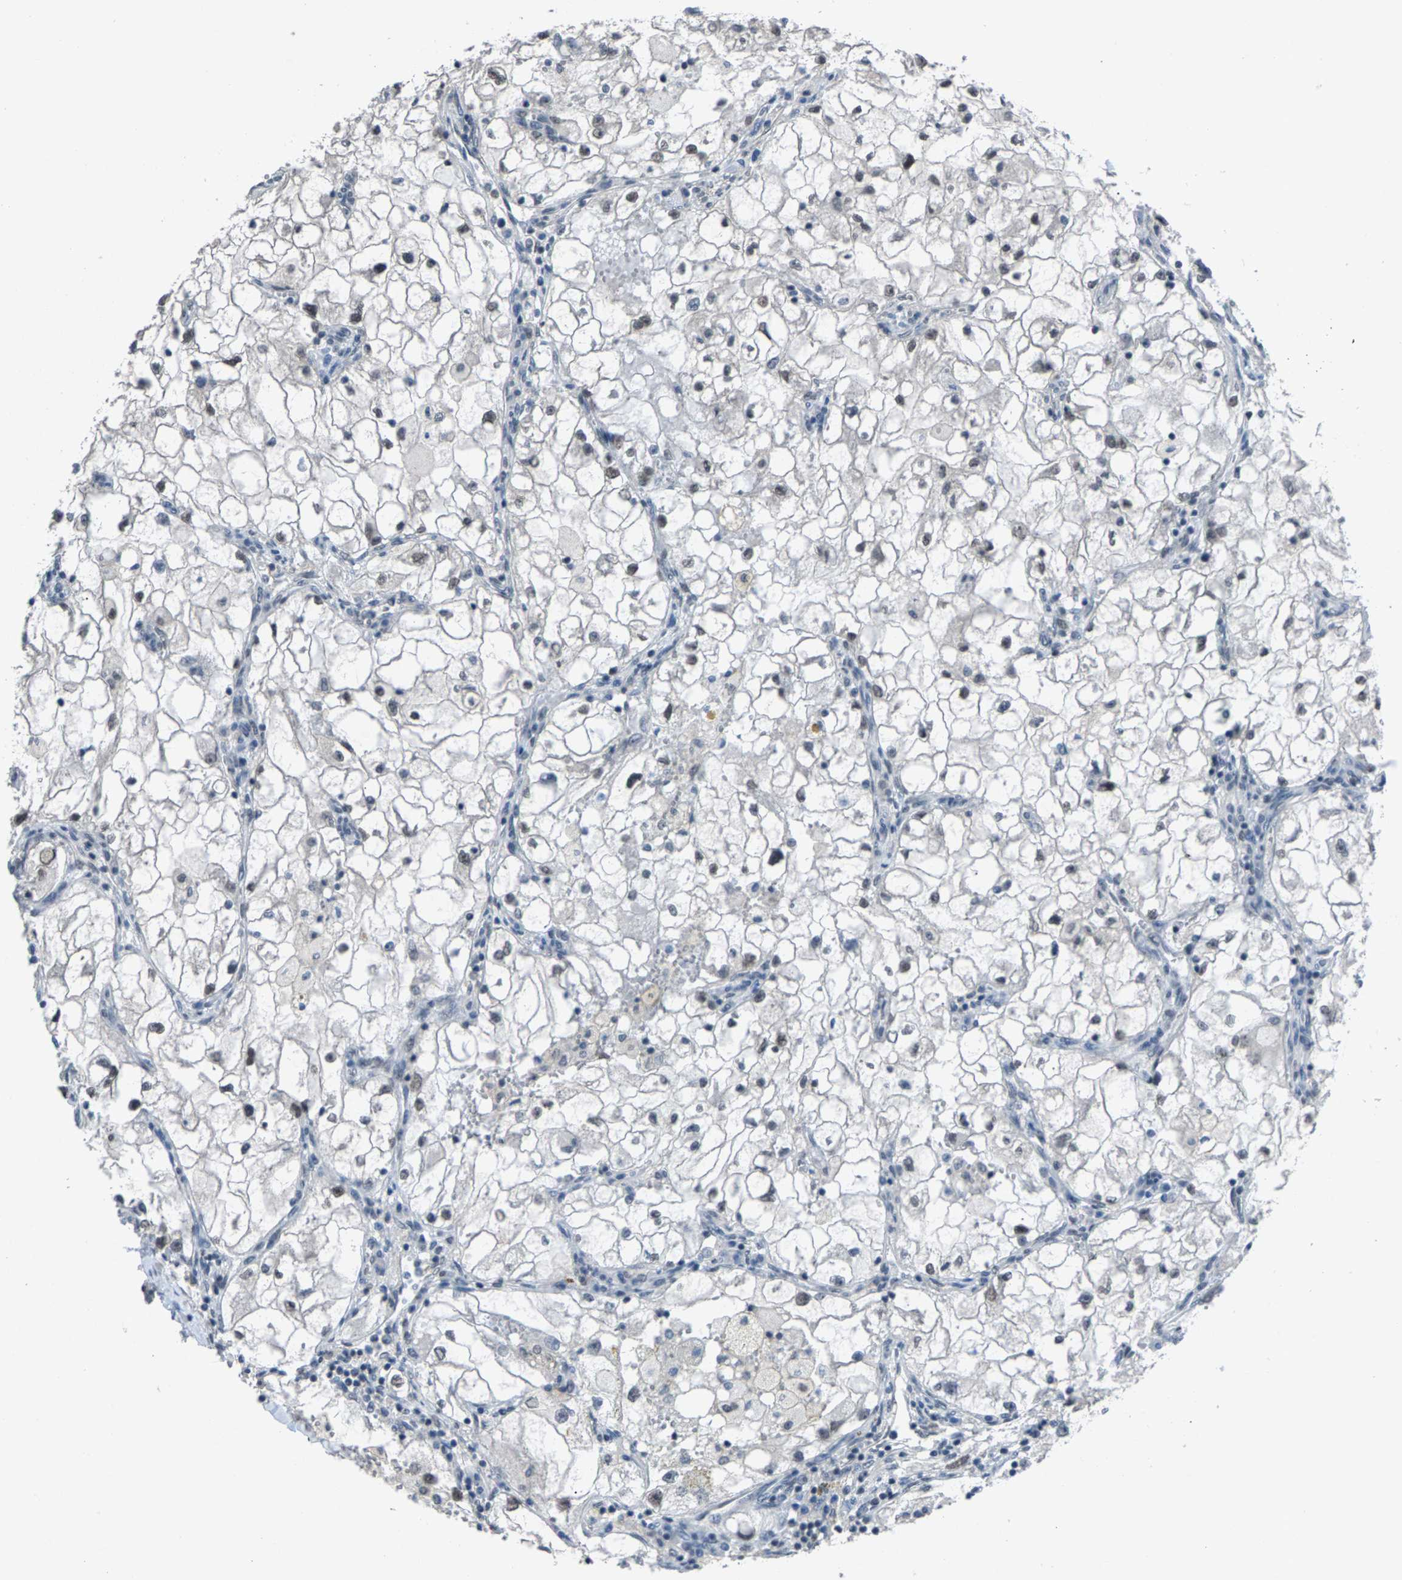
{"staining": {"intensity": "weak", "quantity": "<25%", "location": "nuclear"}, "tissue": "renal cancer", "cell_type": "Tumor cells", "image_type": "cancer", "snomed": [{"axis": "morphology", "description": "Adenocarcinoma, NOS"}, {"axis": "topography", "description": "Kidney"}], "caption": "Immunohistochemistry micrograph of human adenocarcinoma (renal) stained for a protein (brown), which reveals no positivity in tumor cells.", "gene": "ZNF276", "patient": {"sex": "female", "age": 70}}